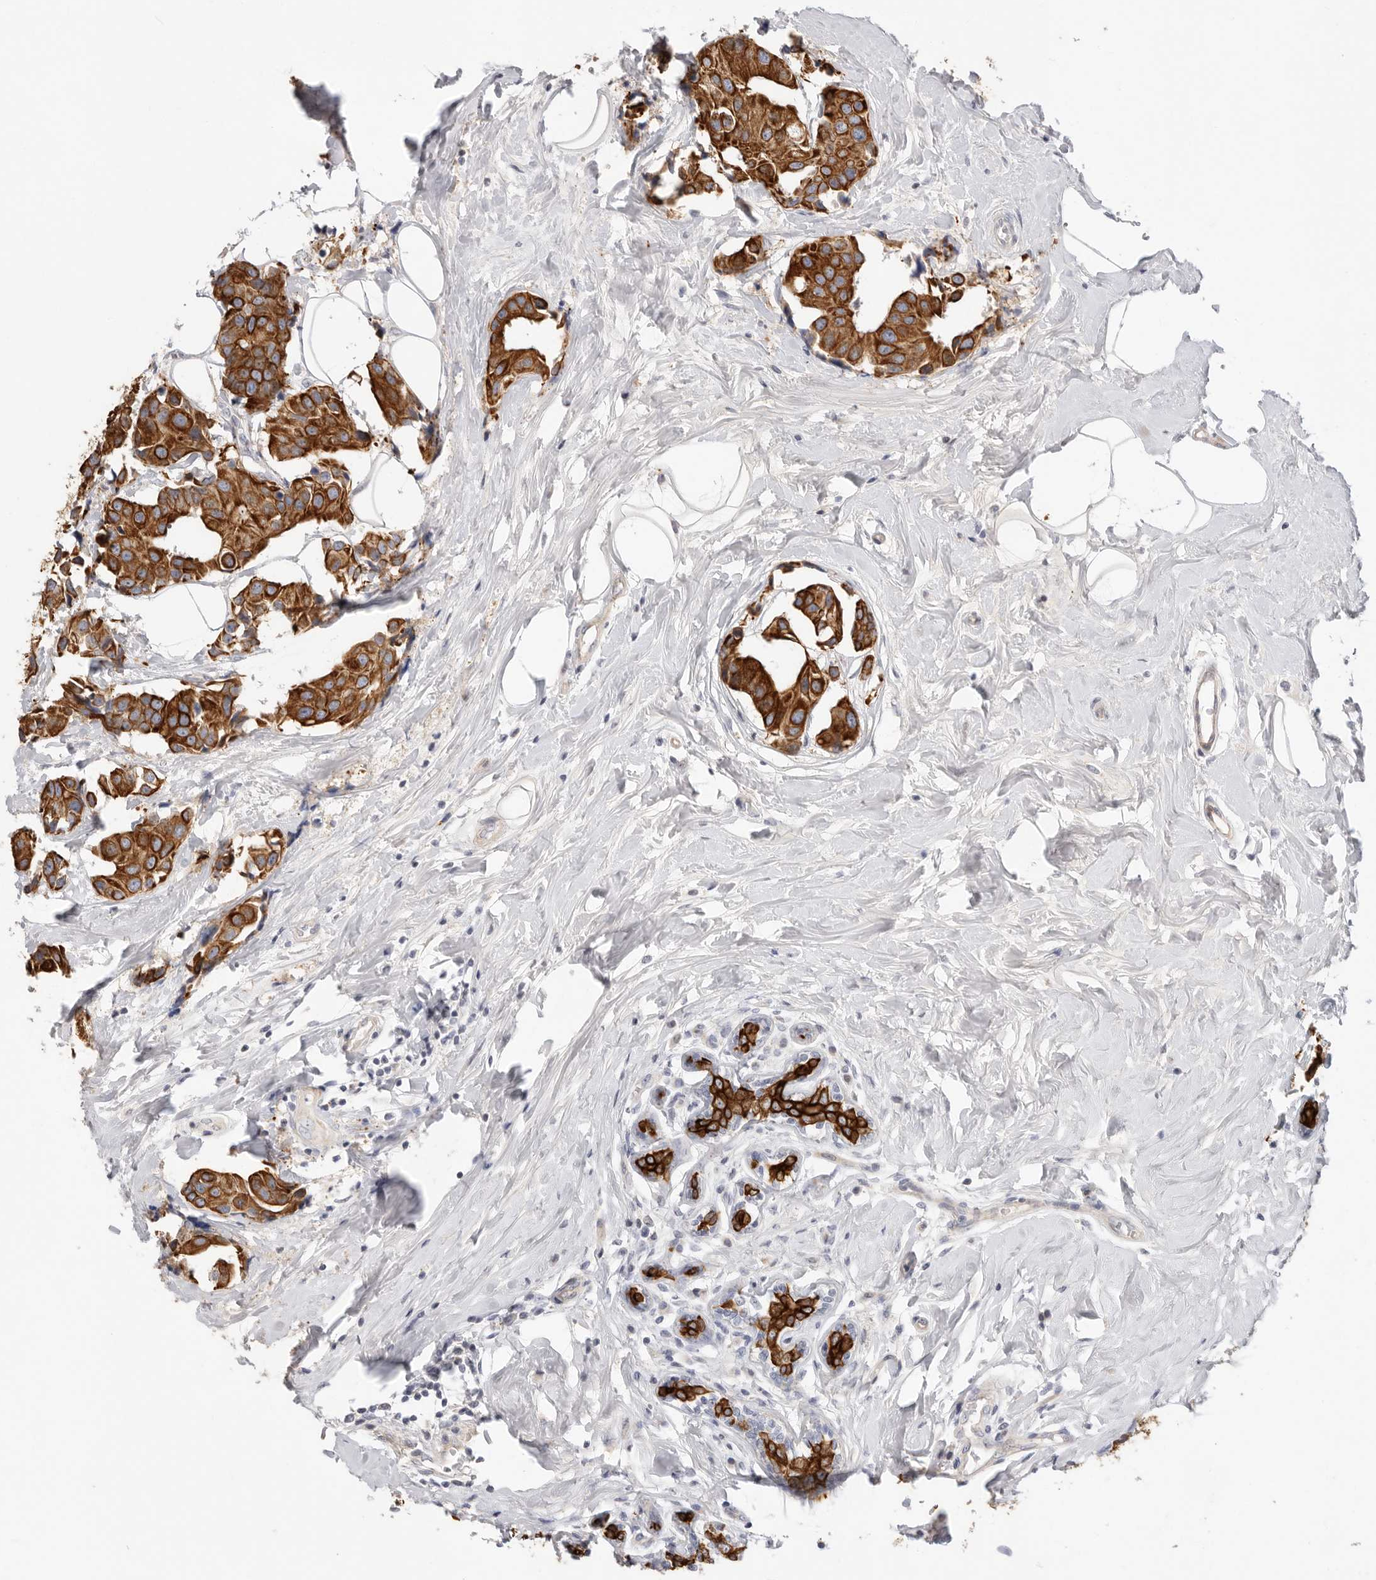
{"staining": {"intensity": "strong", "quantity": ">75%", "location": "cytoplasmic/membranous"}, "tissue": "breast cancer", "cell_type": "Tumor cells", "image_type": "cancer", "snomed": [{"axis": "morphology", "description": "Normal tissue, NOS"}, {"axis": "morphology", "description": "Duct carcinoma"}, {"axis": "topography", "description": "Breast"}], "caption": "Breast cancer (invasive ductal carcinoma) tissue shows strong cytoplasmic/membranous staining in about >75% of tumor cells, visualized by immunohistochemistry.", "gene": "USH1C", "patient": {"sex": "female", "age": 39}}